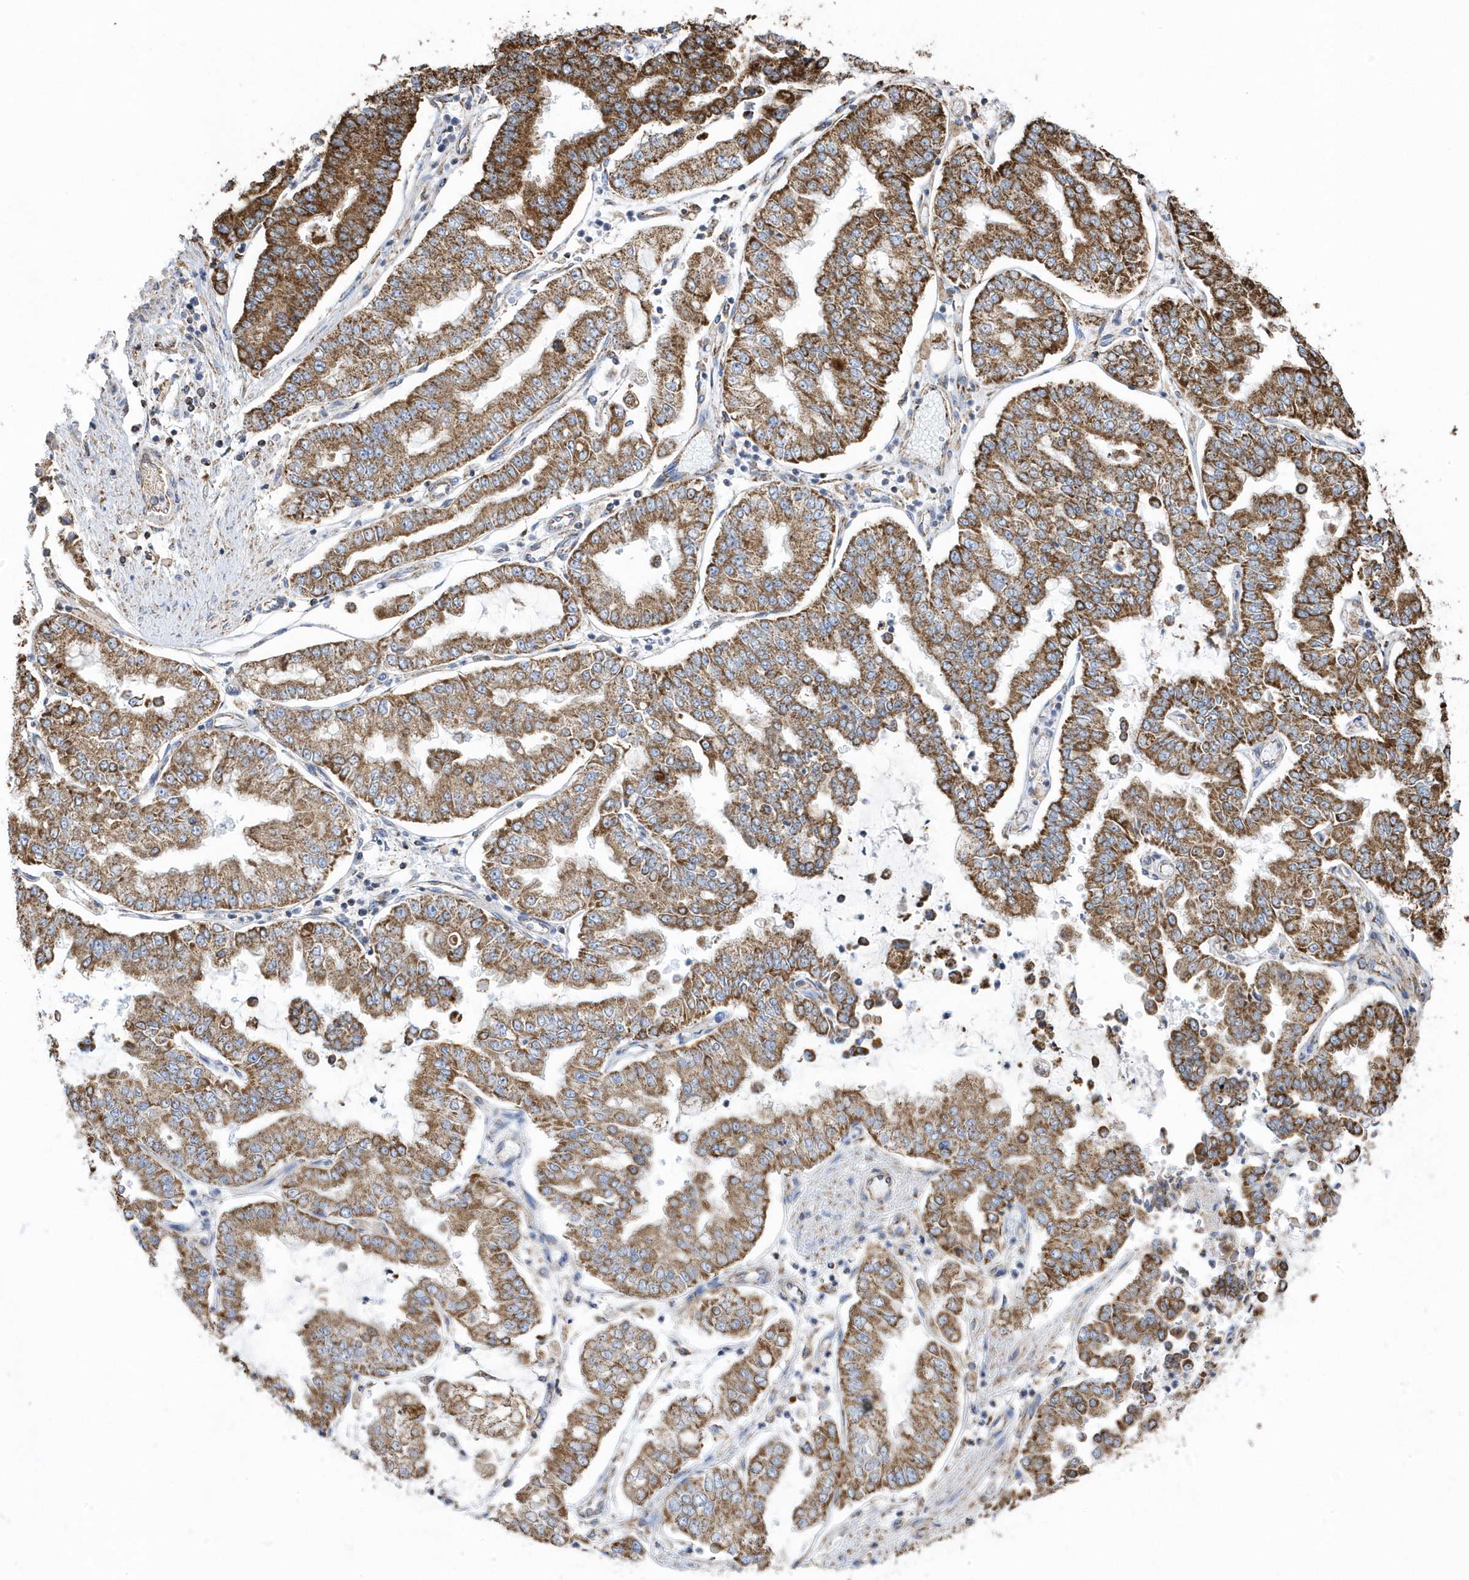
{"staining": {"intensity": "moderate", "quantity": ">75%", "location": "cytoplasmic/membranous"}, "tissue": "stomach cancer", "cell_type": "Tumor cells", "image_type": "cancer", "snomed": [{"axis": "morphology", "description": "Adenocarcinoma, NOS"}, {"axis": "topography", "description": "Stomach"}], "caption": "Protein expression analysis of human stomach adenocarcinoma reveals moderate cytoplasmic/membranous positivity in approximately >75% of tumor cells. (brown staining indicates protein expression, while blue staining denotes nuclei).", "gene": "GTPBP8", "patient": {"sex": "male", "age": 76}}